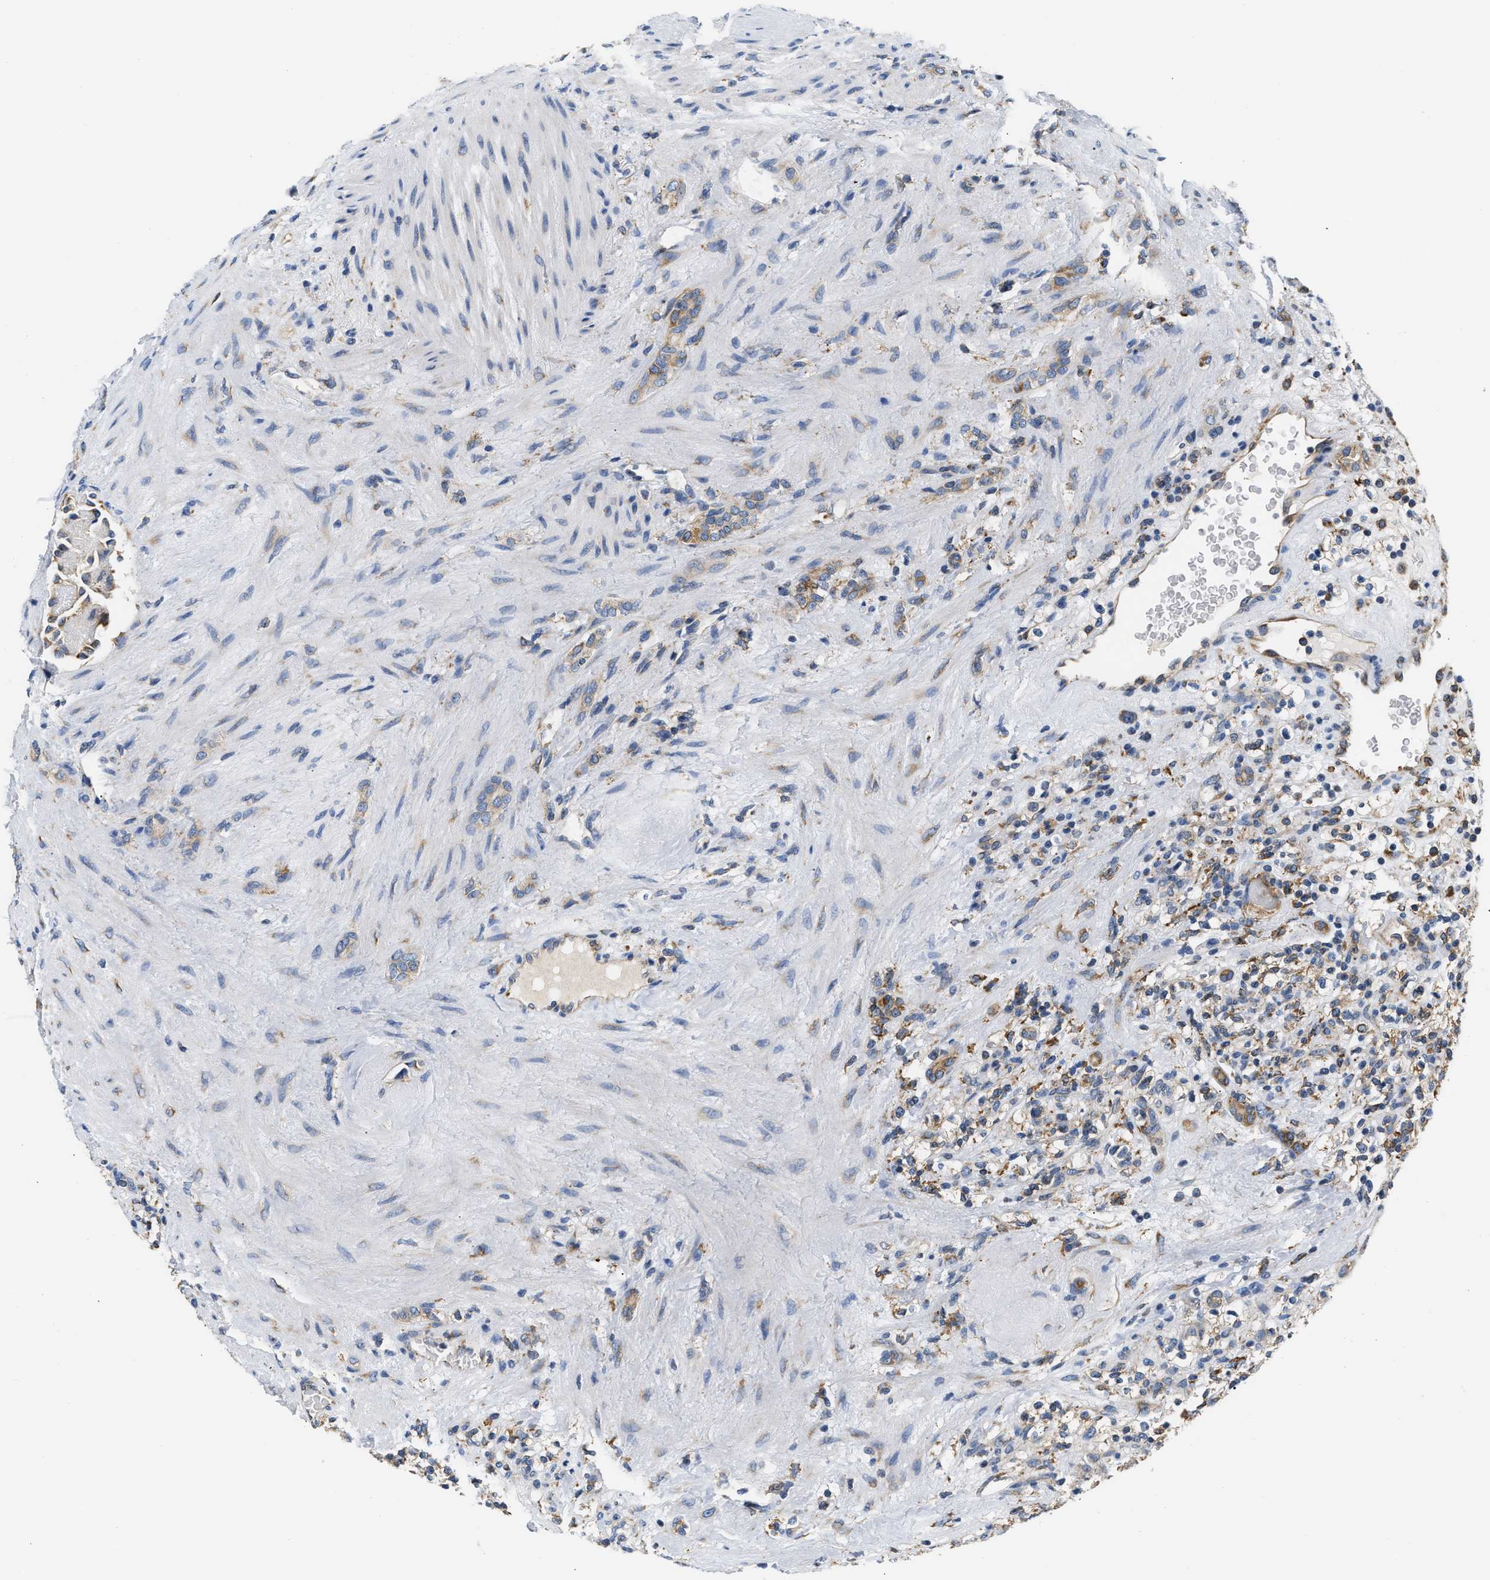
{"staining": {"intensity": "moderate", "quantity": "<25%", "location": "cytoplasmic/membranous"}, "tissue": "renal cancer", "cell_type": "Tumor cells", "image_type": "cancer", "snomed": [{"axis": "morphology", "description": "Normal tissue, NOS"}, {"axis": "morphology", "description": "Adenocarcinoma, NOS"}, {"axis": "topography", "description": "Kidney"}], "caption": "Human renal cancer stained with a protein marker displays moderate staining in tumor cells.", "gene": "HDHD3", "patient": {"sex": "female", "age": 72}}